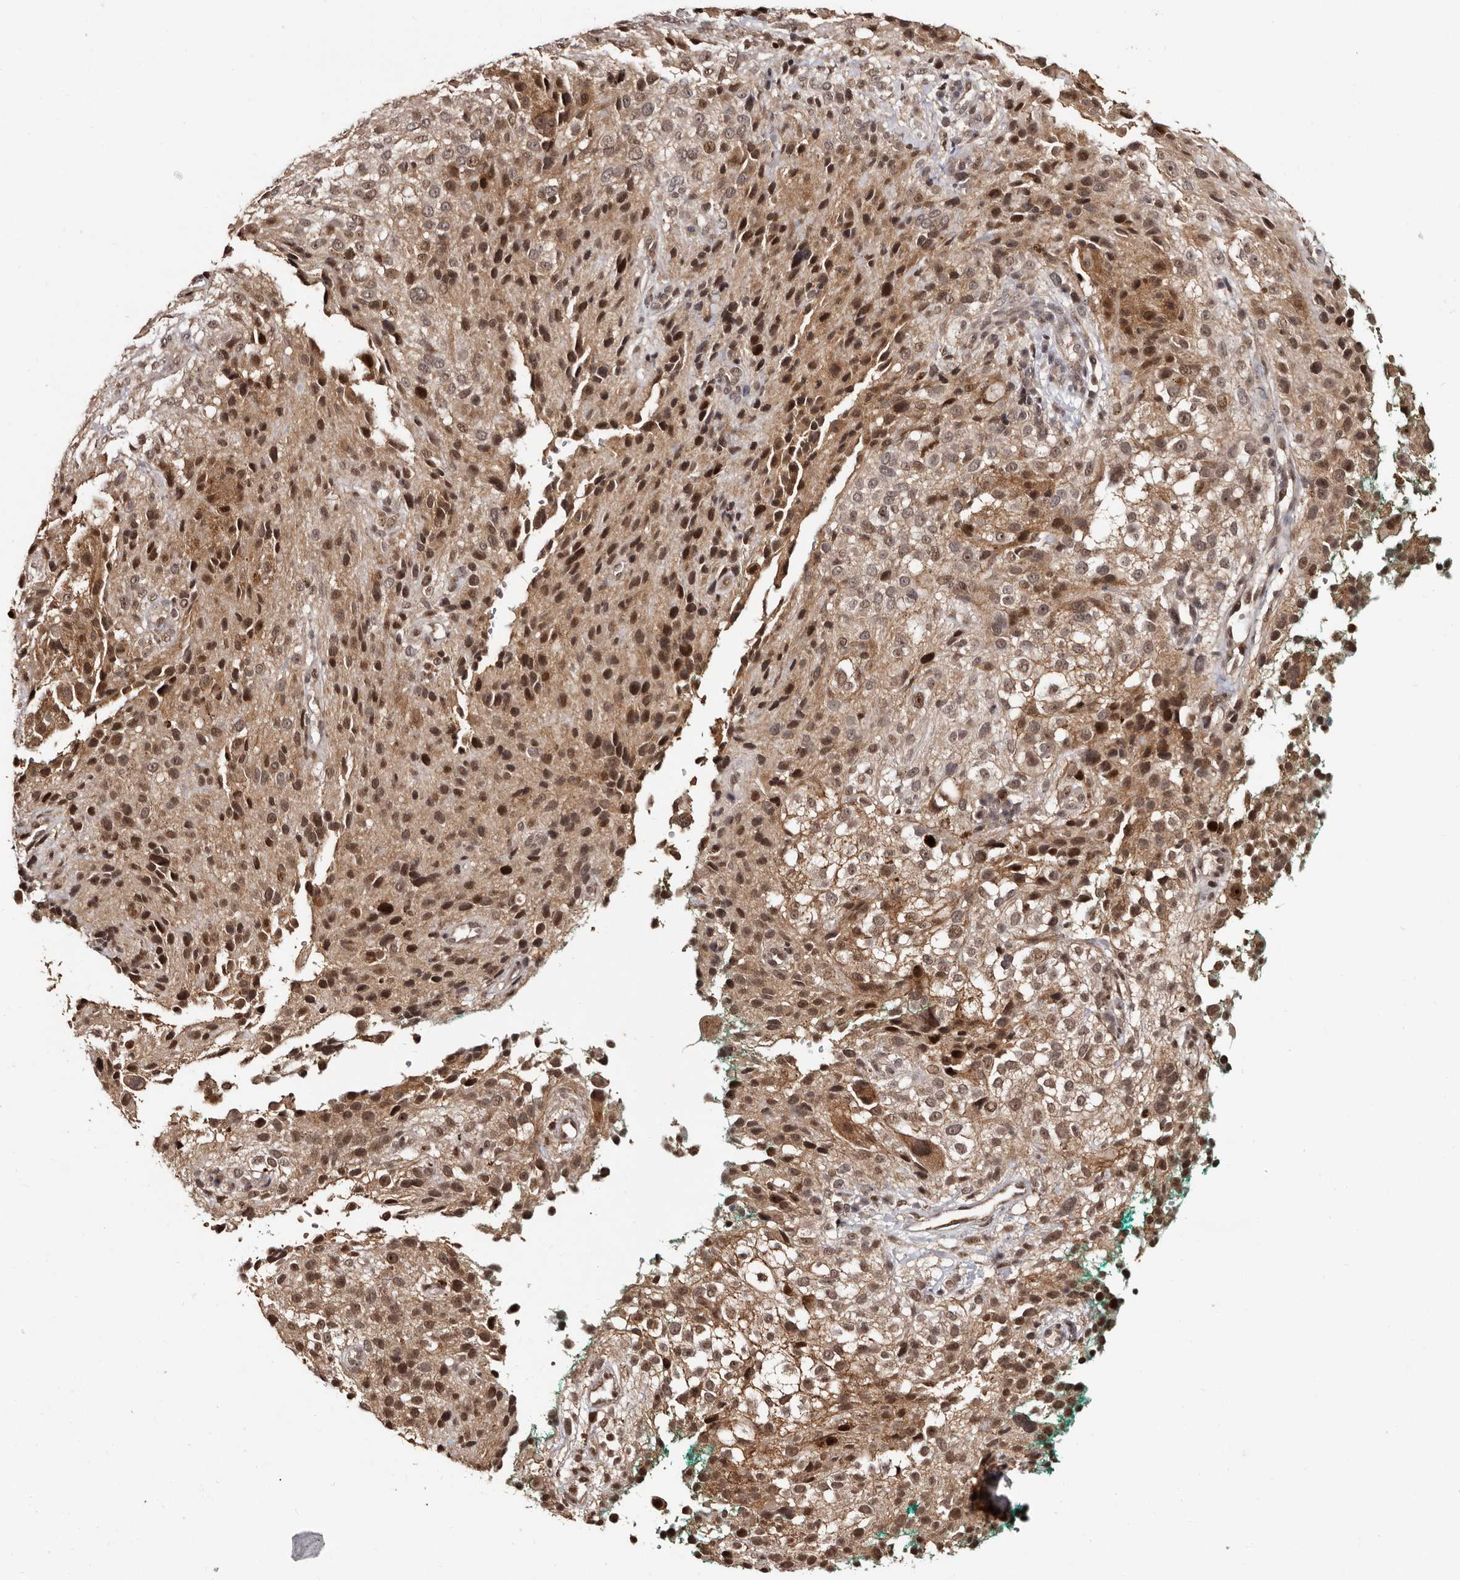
{"staining": {"intensity": "moderate", "quantity": ">75%", "location": "cytoplasmic/membranous,nuclear"}, "tissue": "melanoma", "cell_type": "Tumor cells", "image_type": "cancer", "snomed": [{"axis": "morphology", "description": "Necrosis, NOS"}, {"axis": "morphology", "description": "Malignant melanoma, NOS"}, {"axis": "topography", "description": "Skin"}], "caption": "About >75% of tumor cells in melanoma reveal moderate cytoplasmic/membranous and nuclear protein expression as visualized by brown immunohistochemical staining.", "gene": "TBC1D22B", "patient": {"sex": "female", "age": 87}}